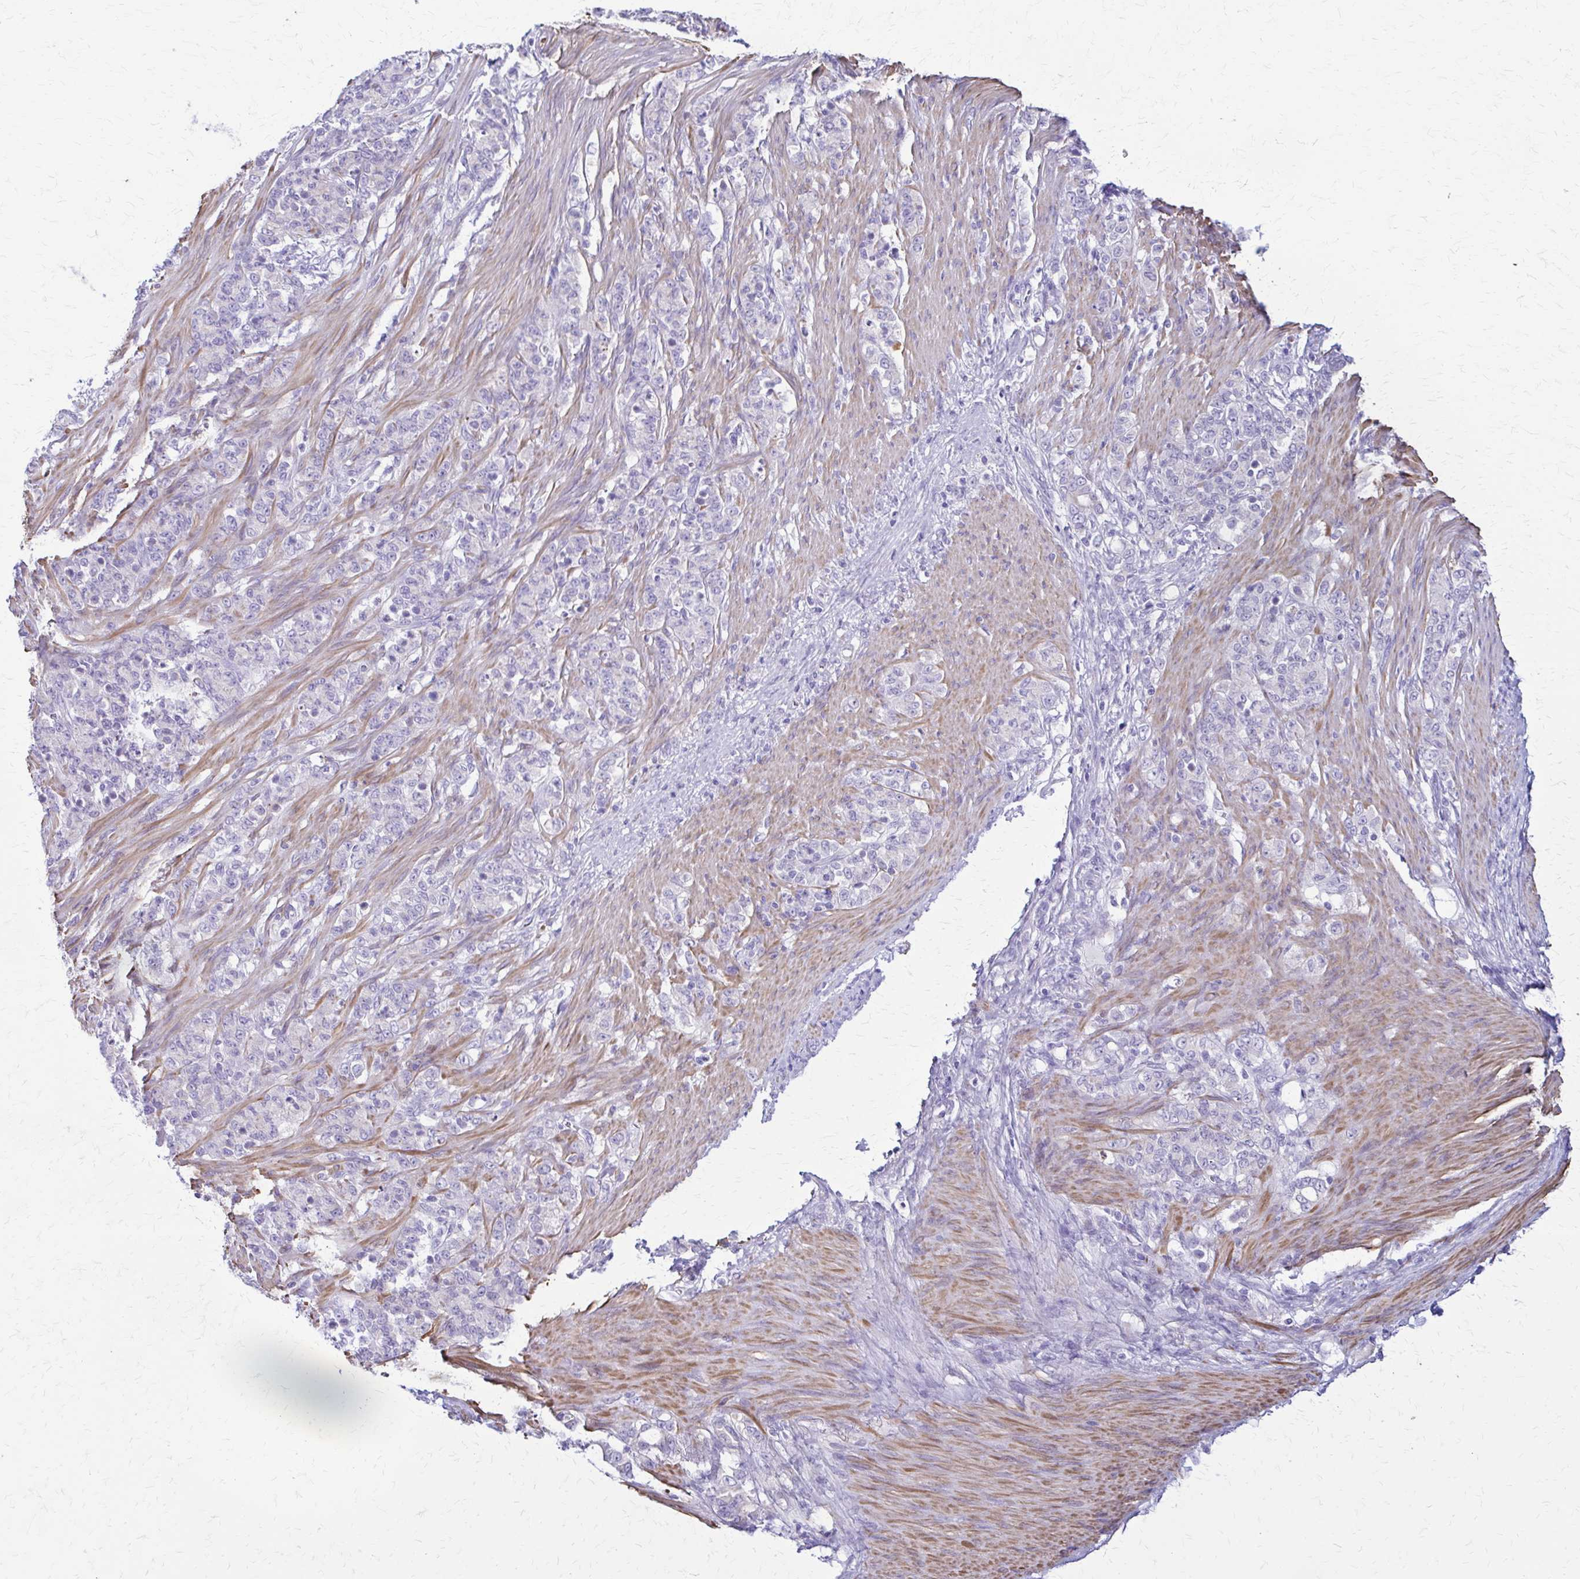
{"staining": {"intensity": "negative", "quantity": "none", "location": "none"}, "tissue": "stomach cancer", "cell_type": "Tumor cells", "image_type": "cancer", "snomed": [{"axis": "morphology", "description": "Adenocarcinoma, NOS"}, {"axis": "topography", "description": "Stomach"}], "caption": "Tumor cells show no significant protein staining in stomach cancer.", "gene": "DSP", "patient": {"sex": "female", "age": 79}}